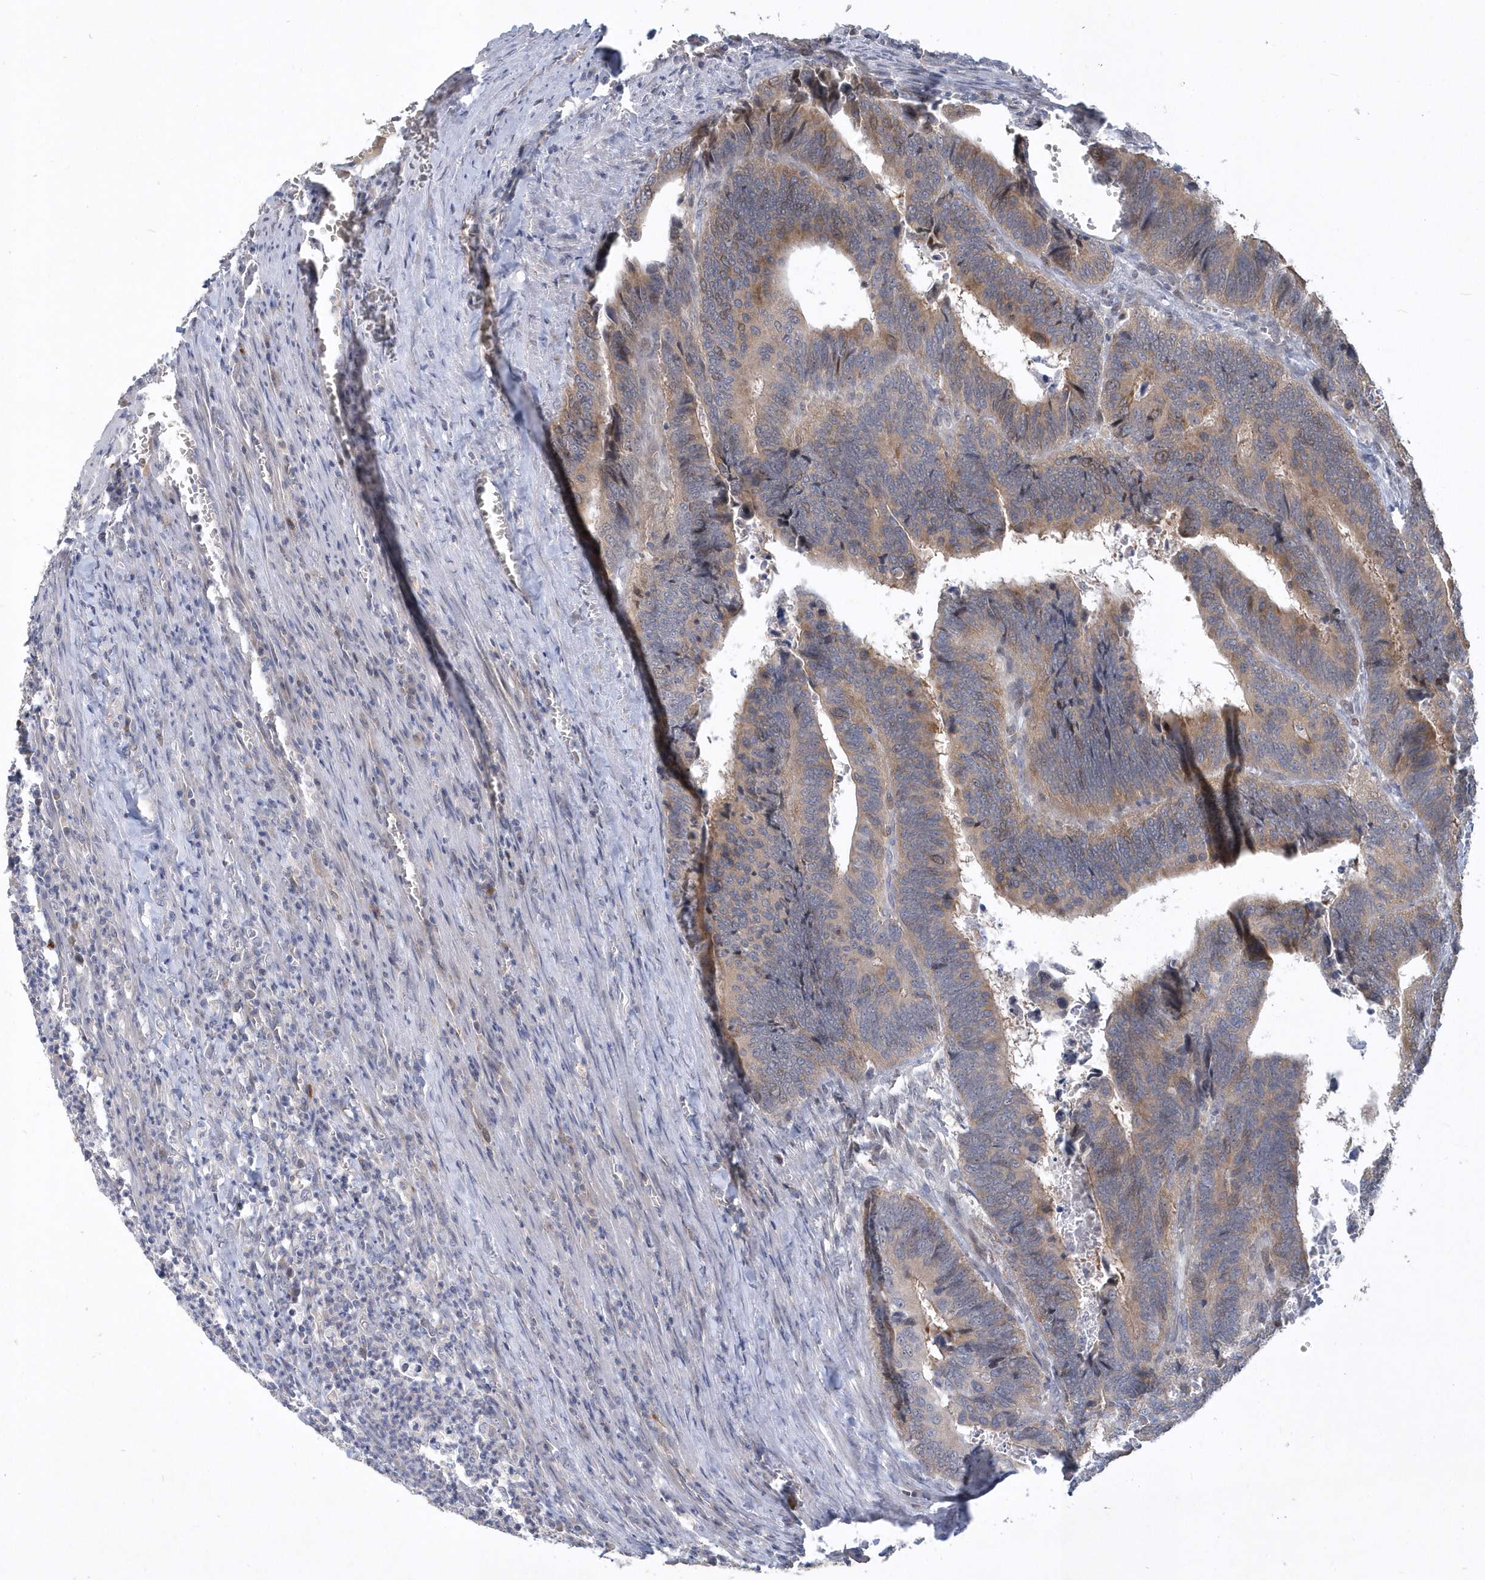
{"staining": {"intensity": "moderate", "quantity": ">75%", "location": "cytoplasmic/membranous,nuclear"}, "tissue": "colorectal cancer", "cell_type": "Tumor cells", "image_type": "cancer", "snomed": [{"axis": "morphology", "description": "Adenocarcinoma, NOS"}, {"axis": "topography", "description": "Colon"}], "caption": "Moderate cytoplasmic/membranous and nuclear staining is present in approximately >75% of tumor cells in adenocarcinoma (colorectal).", "gene": "TRAIP", "patient": {"sex": "male", "age": 72}}